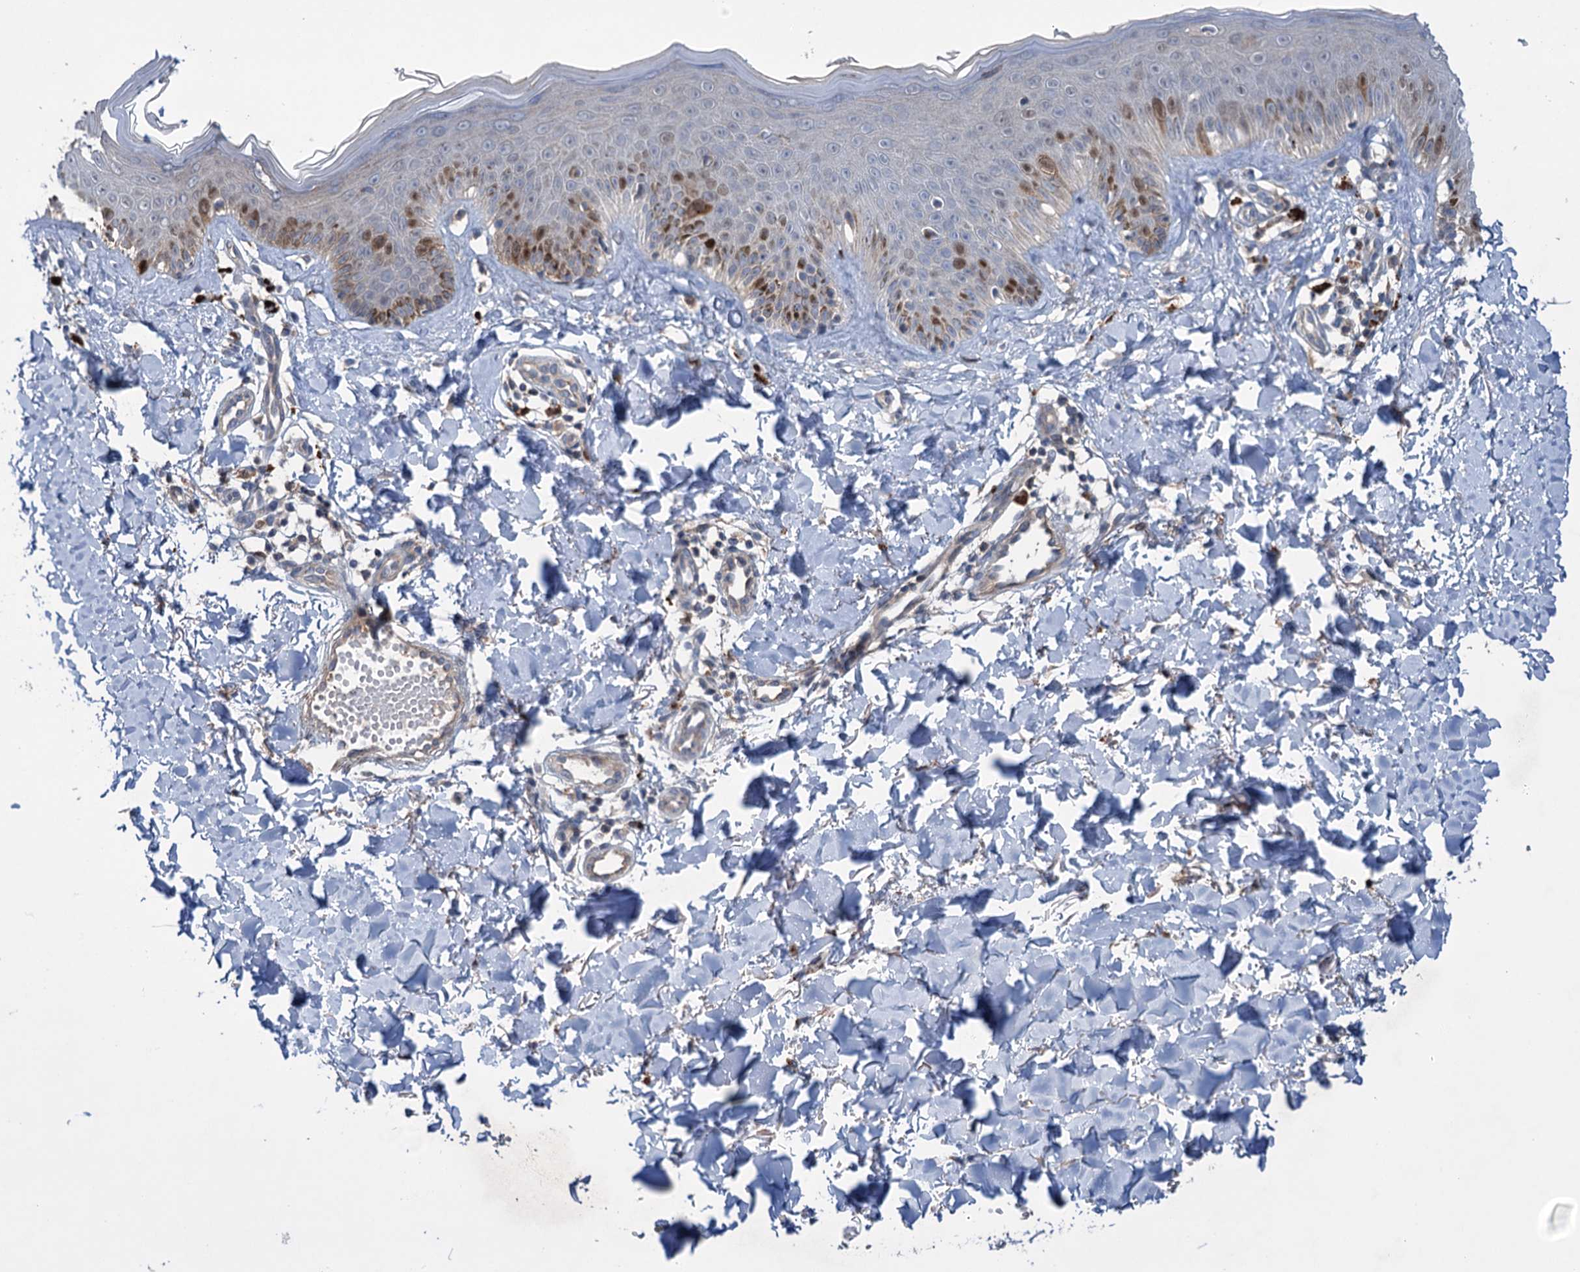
{"staining": {"intensity": "negative", "quantity": "none", "location": "none"}, "tissue": "skin", "cell_type": "Fibroblasts", "image_type": "normal", "snomed": [{"axis": "morphology", "description": "Normal tissue, NOS"}, {"axis": "topography", "description": "Skin"}], "caption": "Immunohistochemistry photomicrograph of benign human skin stained for a protein (brown), which exhibits no positivity in fibroblasts. (DAB immunohistochemistry visualized using brightfield microscopy, high magnification).", "gene": "NCAPD2", "patient": {"sex": "male", "age": 52}}